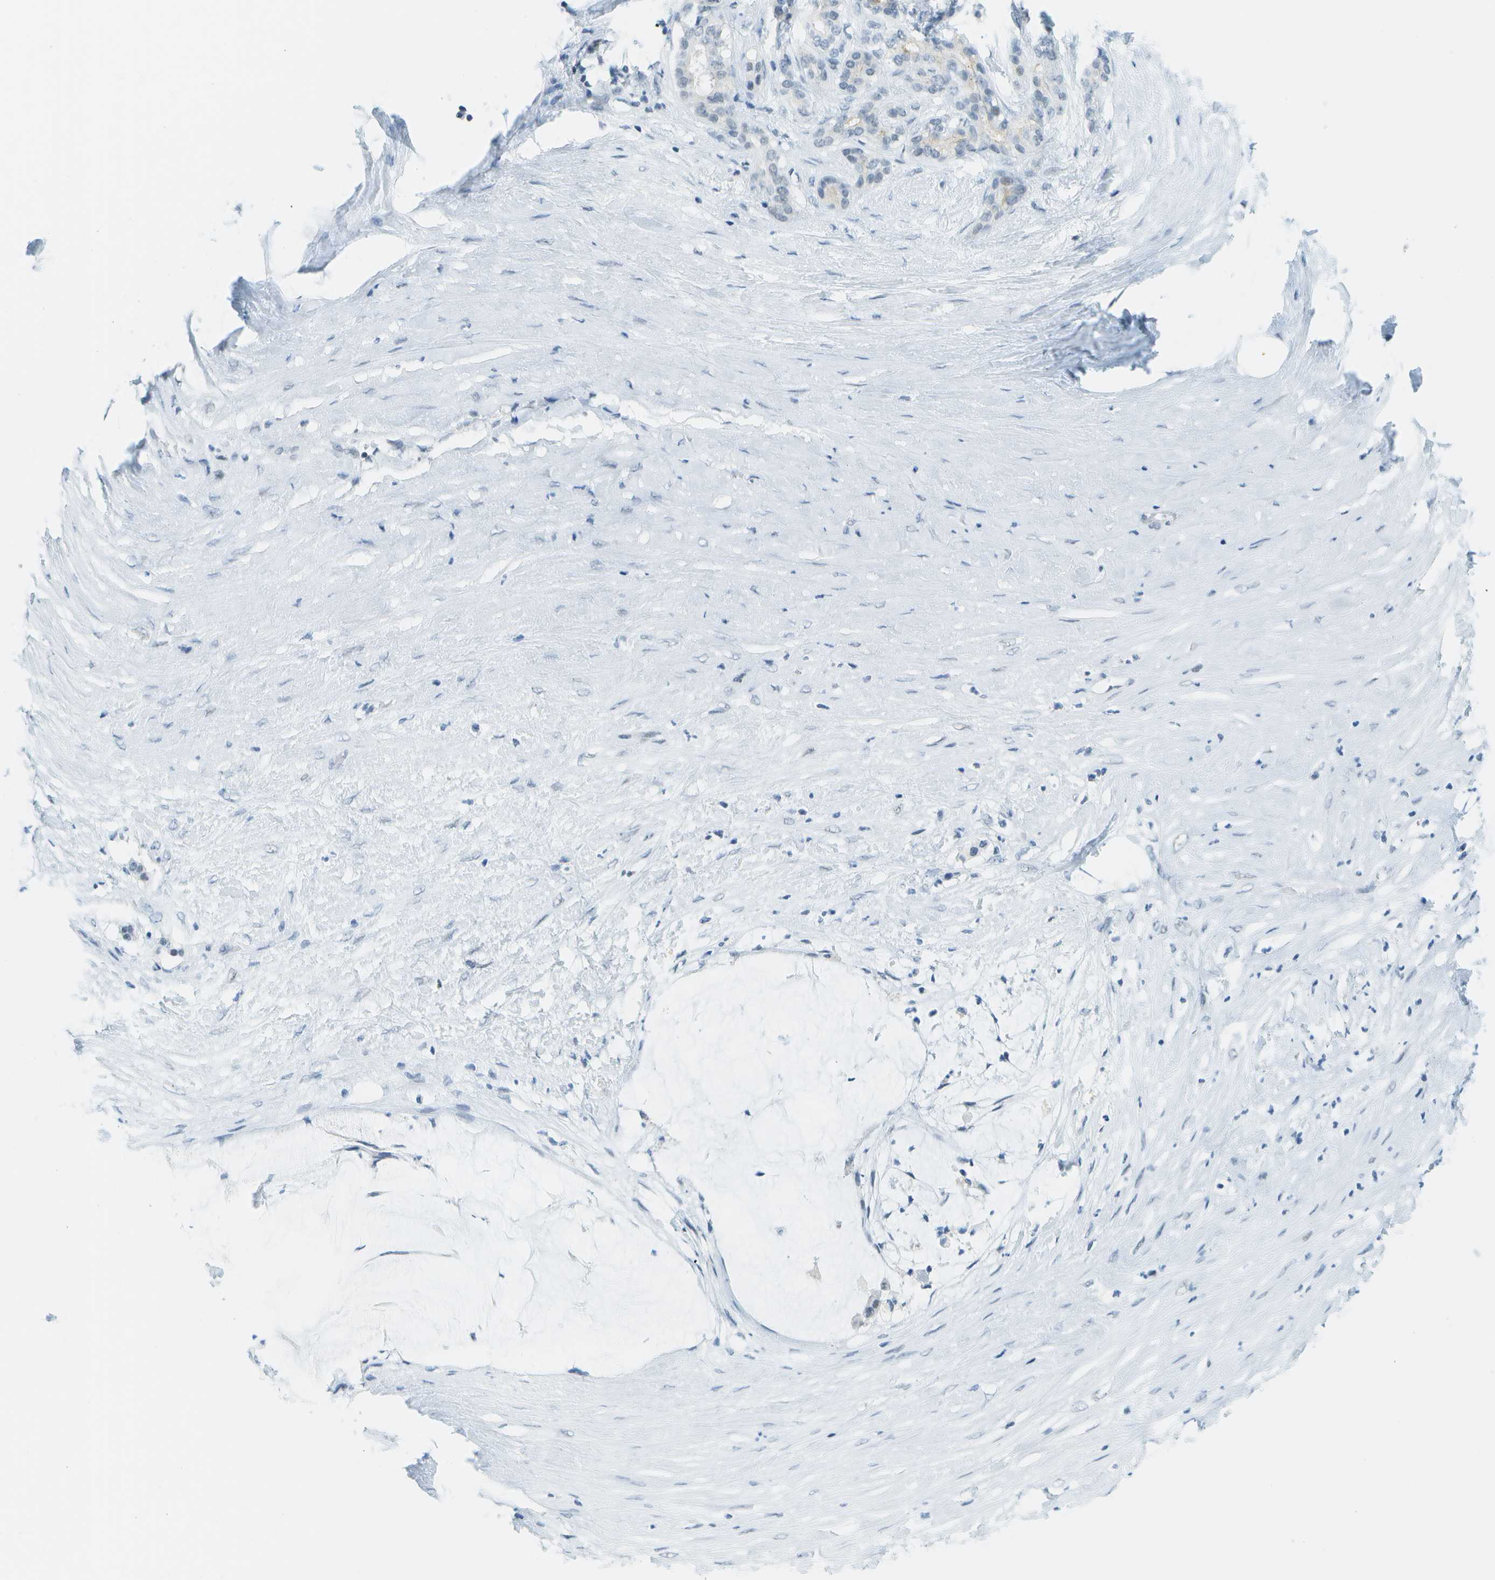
{"staining": {"intensity": "negative", "quantity": "none", "location": "none"}, "tissue": "pancreatic cancer", "cell_type": "Tumor cells", "image_type": "cancer", "snomed": [{"axis": "morphology", "description": "Adenocarcinoma, NOS"}, {"axis": "topography", "description": "Pancreas"}], "caption": "Immunohistochemistry photomicrograph of neoplastic tissue: adenocarcinoma (pancreatic) stained with DAB (3,3'-diaminobenzidine) shows no significant protein positivity in tumor cells.", "gene": "NEK11", "patient": {"sex": "male", "age": 41}}